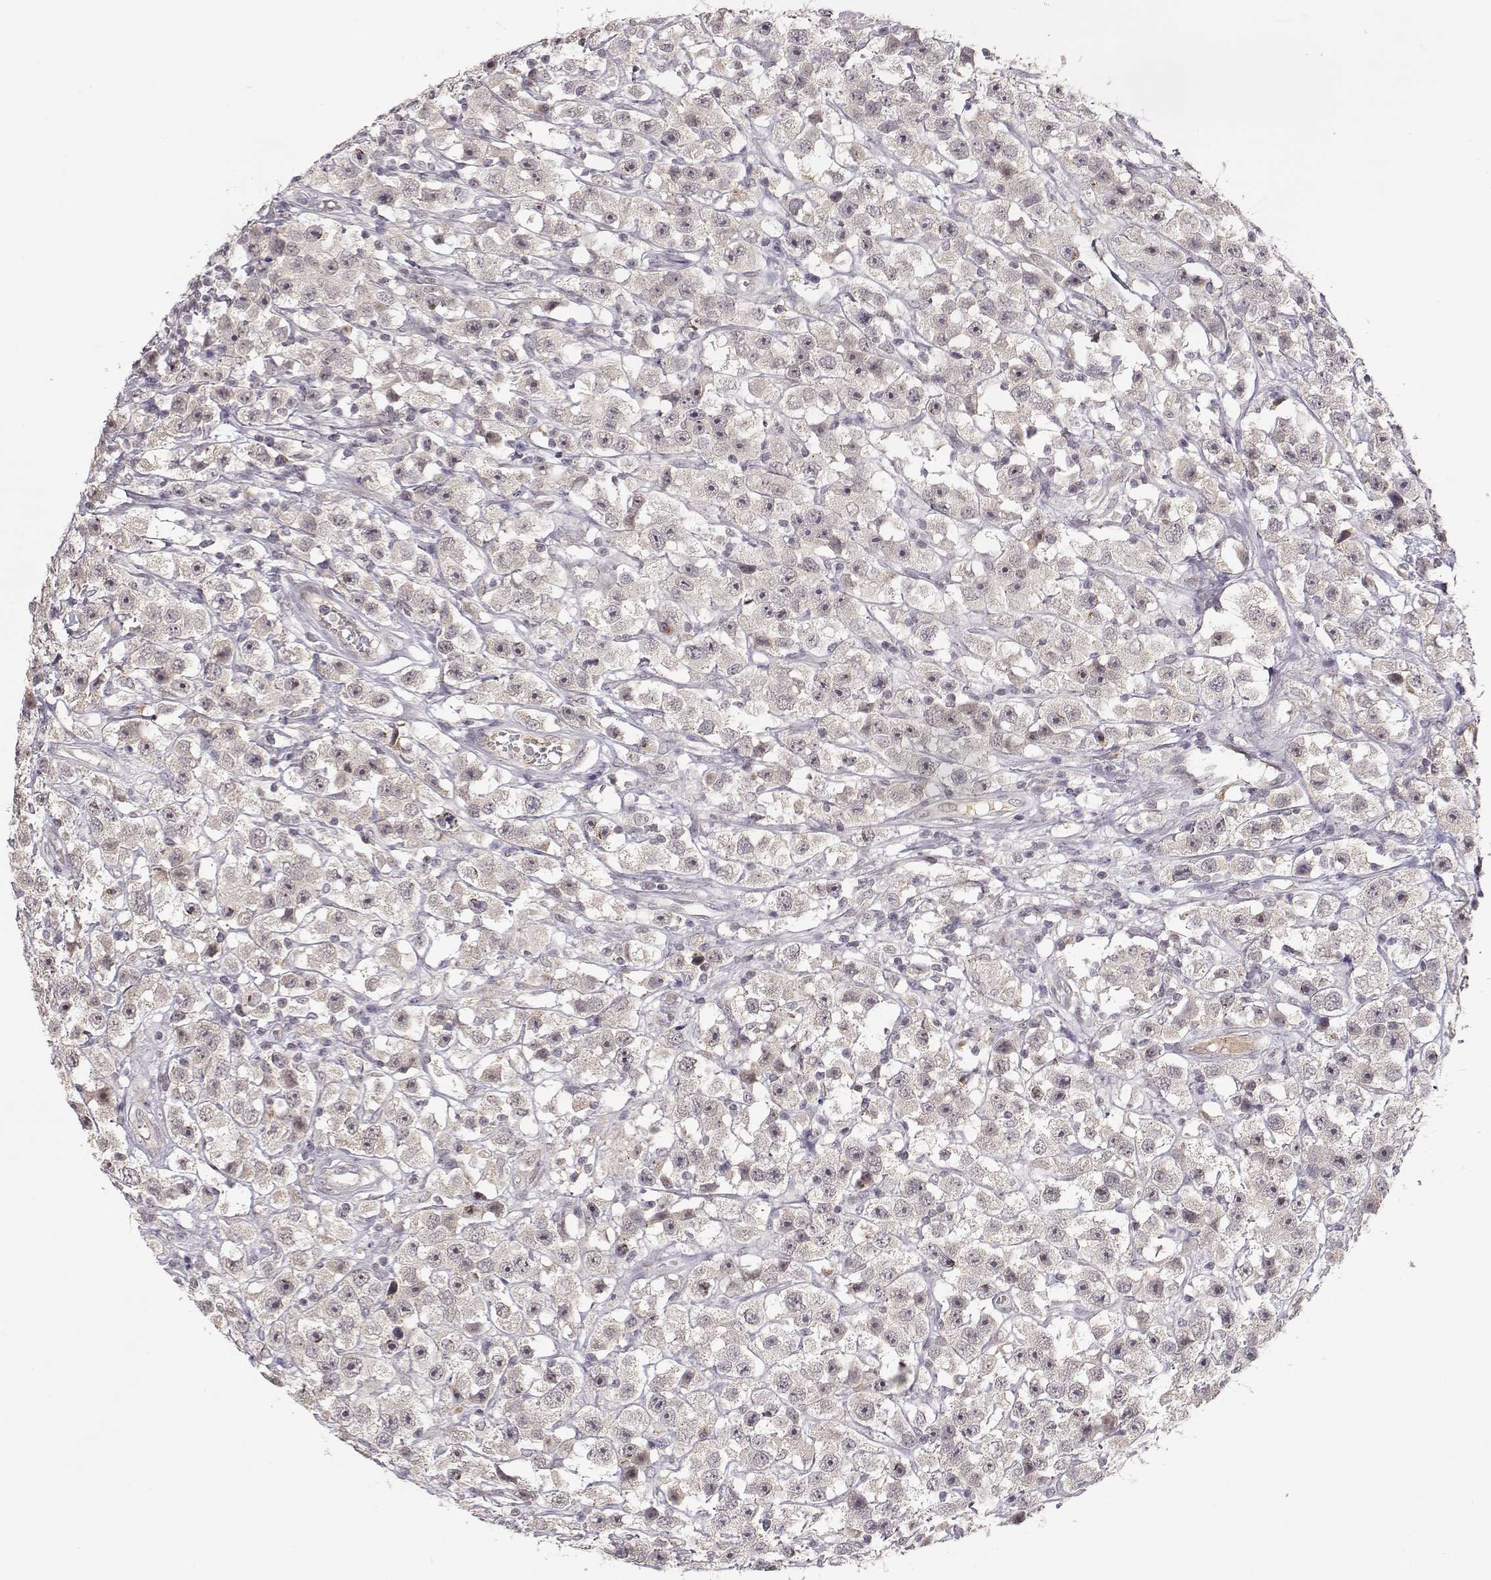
{"staining": {"intensity": "negative", "quantity": "none", "location": "none"}, "tissue": "testis cancer", "cell_type": "Tumor cells", "image_type": "cancer", "snomed": [{"axis": "morphology", "description": "Seminoma, NOS"}, {"axis": "topography", "description": "Testis"}], "caption": "This is an immunohistochemistry image of seminoma (testis). There is no positivity in tumor cells.", "gene": "PNMT", "patient": {"sex": "male", "age": 45}}